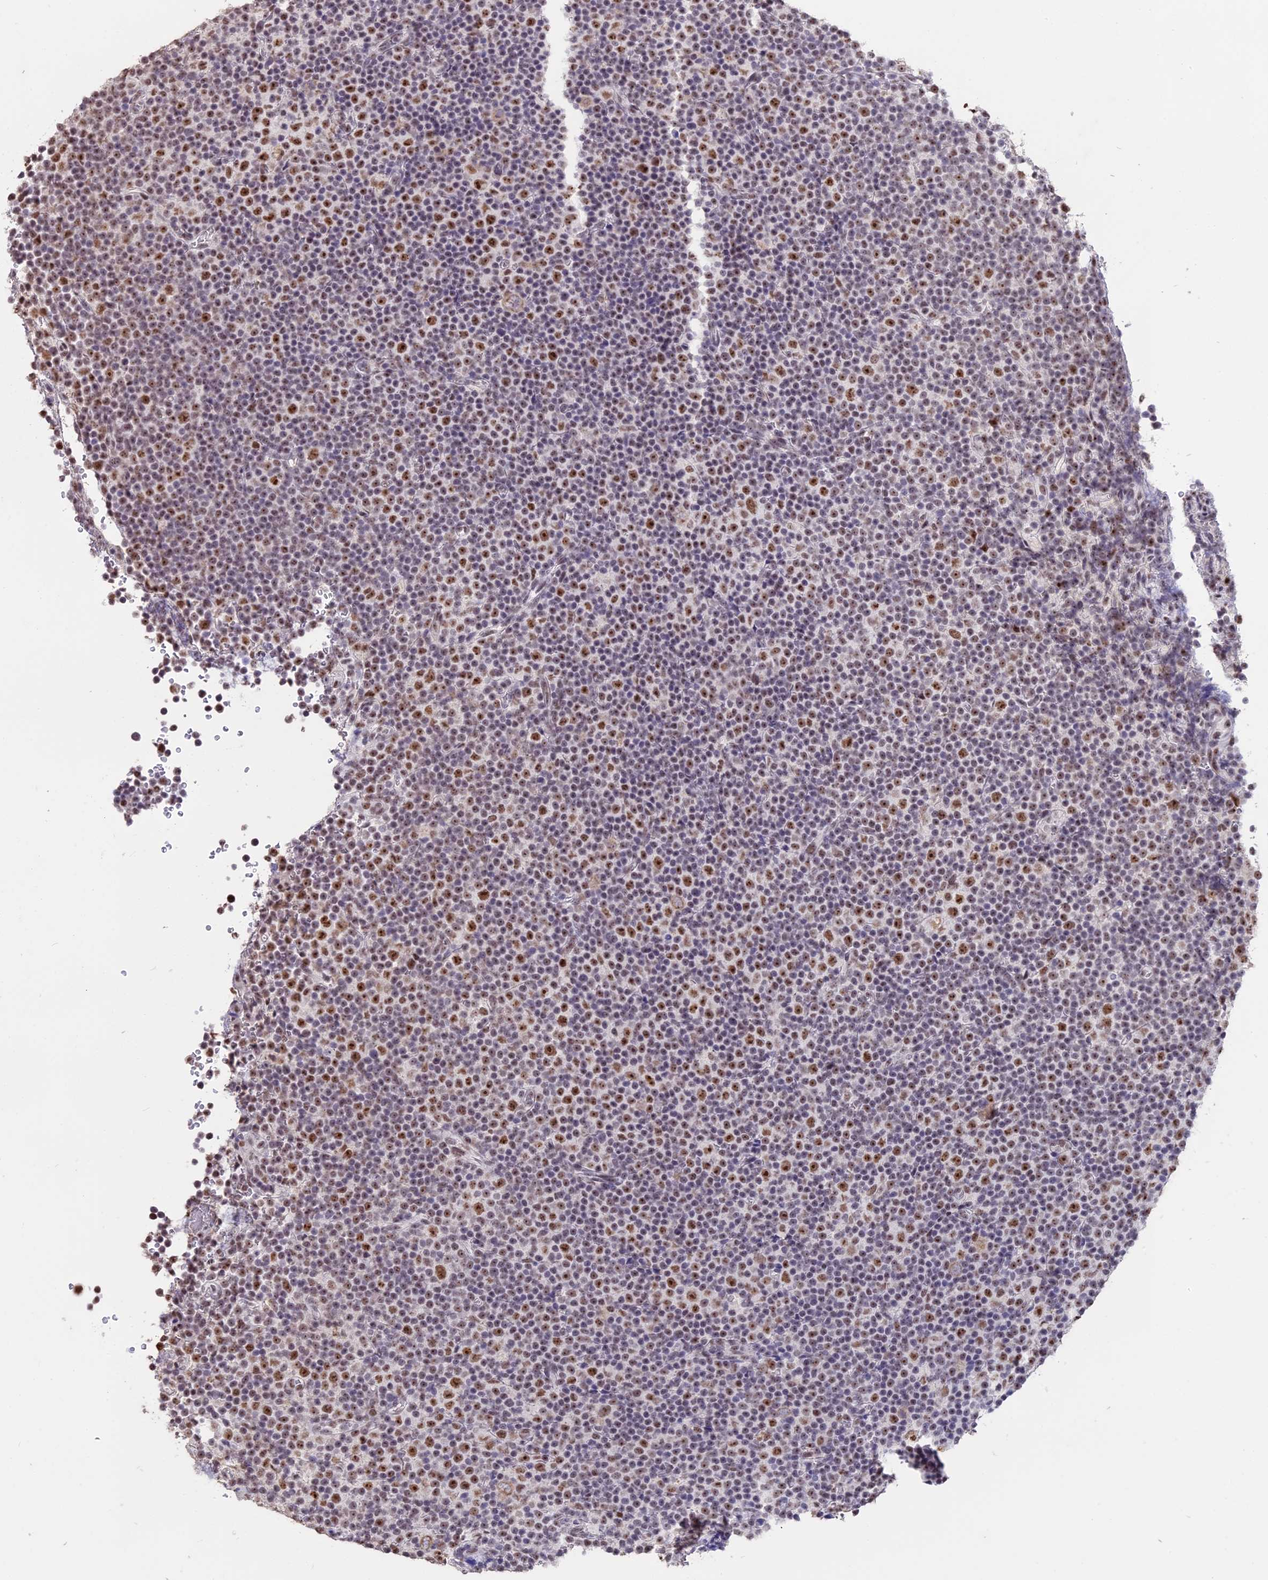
{"staining": {"intensity": "moderate", "quantity": "25%-75%", "location": "nuclear"}, "tissue": "lymphoma", "cell_type": "Tumor cells", "image_type": "cancer", "snomed": [{"axis": "morphology", "description": "Malignant lymphoma, non-Hodgkin's type, Low grade"}, {"axis": "topography", "description": "Lymph node"}], "caption": "Protein staining shows moderate nuclear staining in approximately 25%-75% of tumor cells in low-grade malignant lymphoma, non-Hodgkin's type. (Brightfield microscopy of DAB IHC at high magnification).", "gene": "SETD2", "patient": {"sex": "female", "age": 67}}